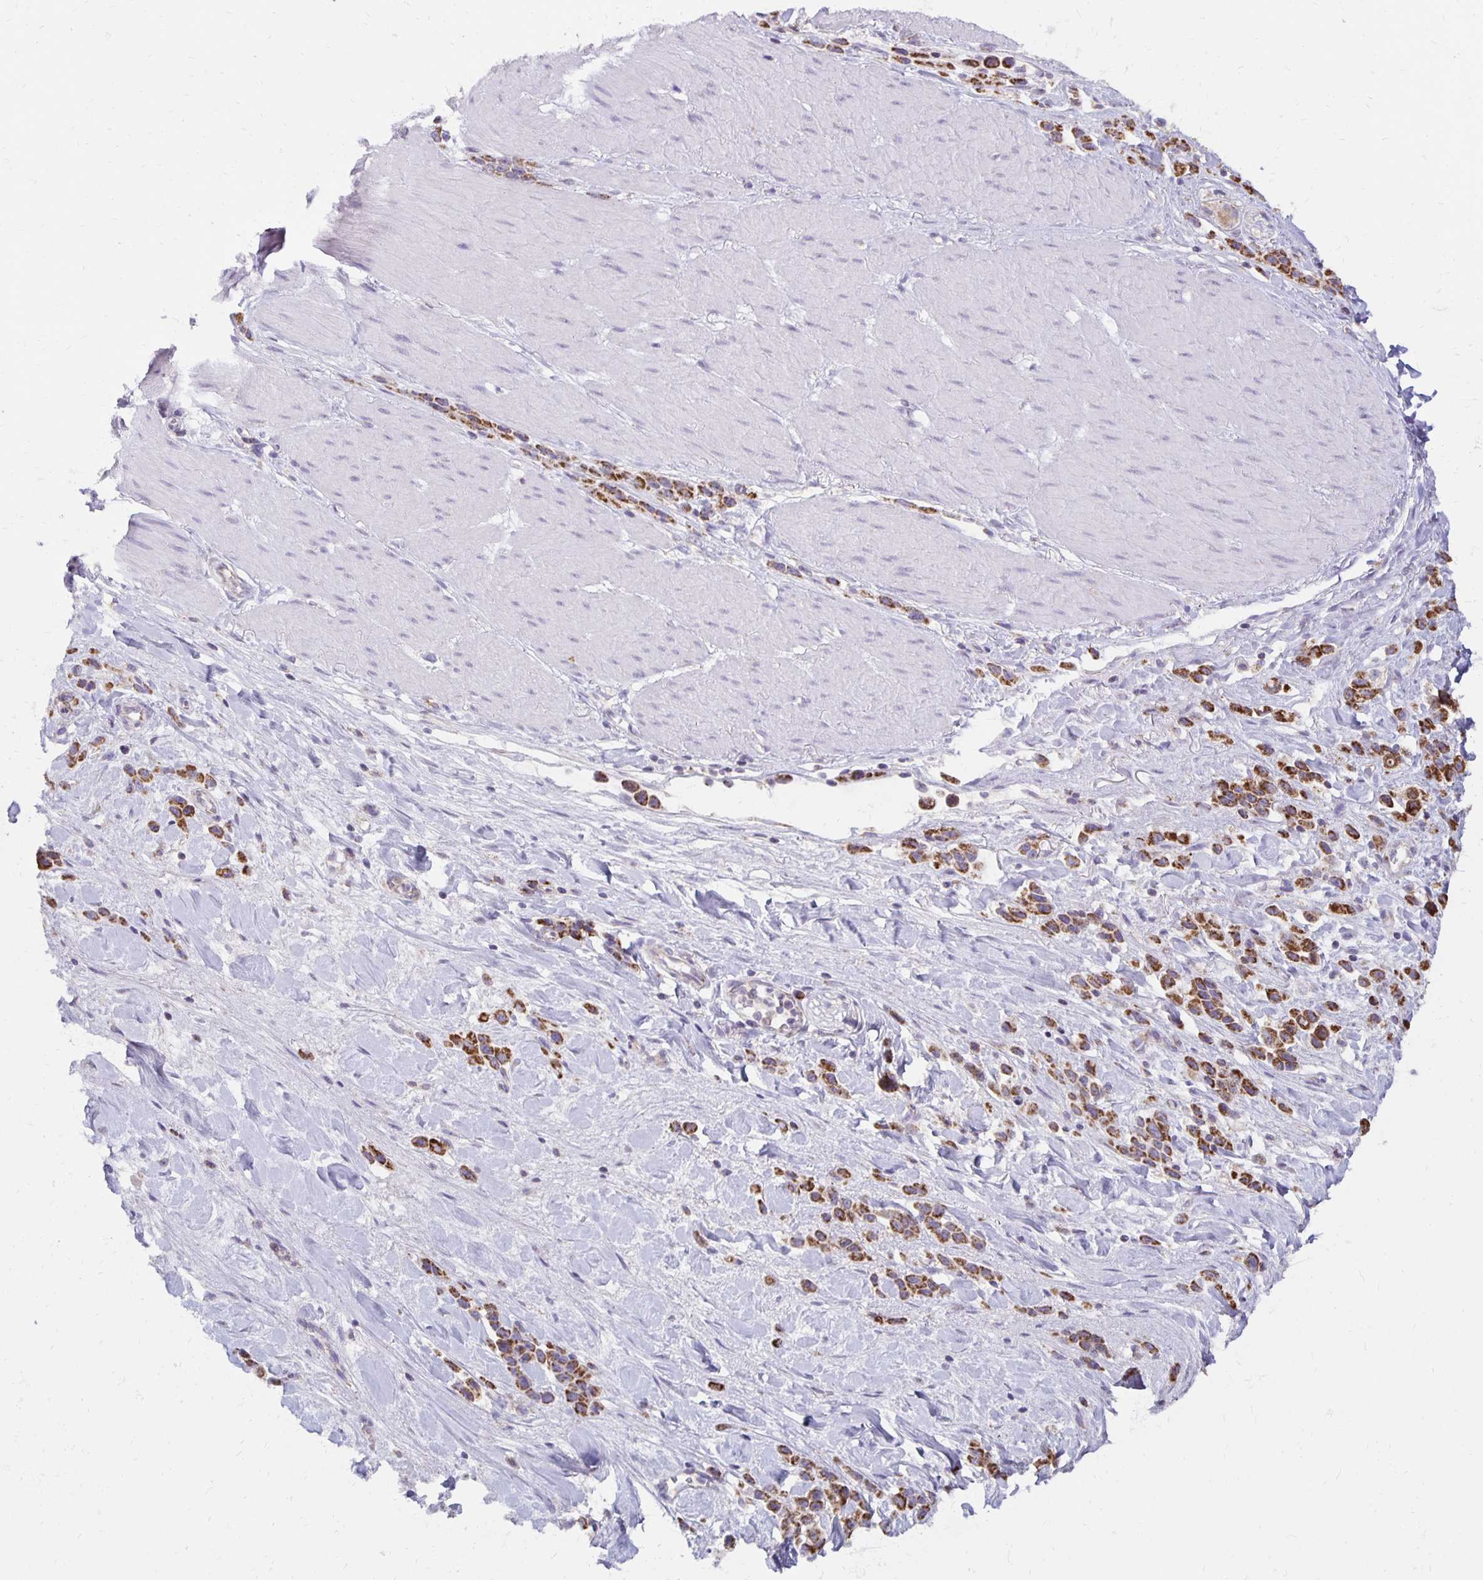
{"staining": {"intensity": "strong", "quantity": ">75%", "location": "cytoplasmic/membranous"}, "tissue": "stomach cancer", "cell_type": "Tumor cells", "image_type": "cancer", "snomed": [{"axis": "morphology", "description": "Adenocarcinoma, NOS"}, {"axis": "topography", "description": "Stomach"}], "caption": "Strong cytoplasmic/membranous expression is identified in about >75% of tumor cells in stomach adenocarcinoma.", "gene": "IER3", "patient": {"sex": "male", "age": 47}}